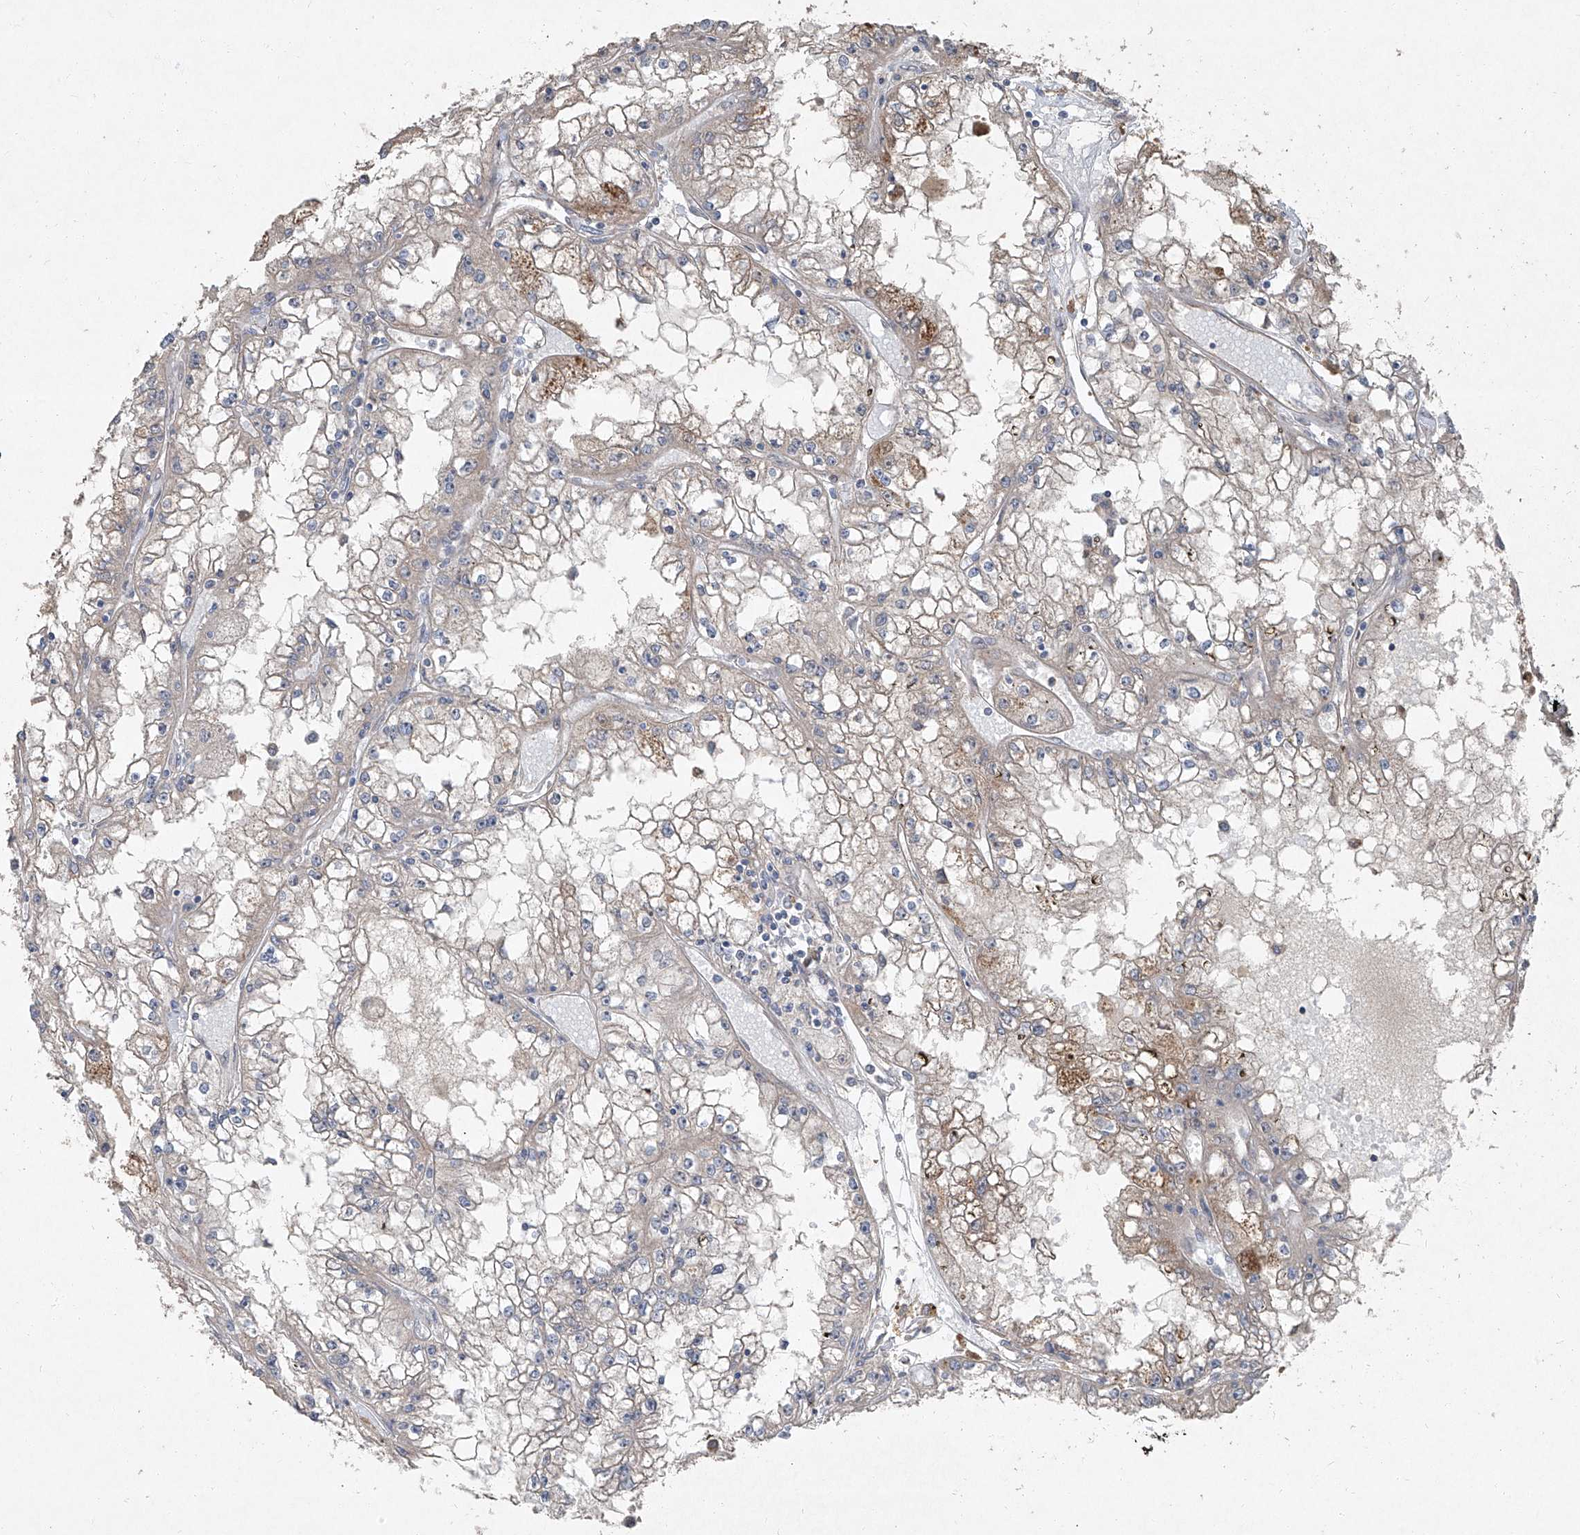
{"staining": {"intensity": "moderate", "quantity": "<25%", "location": "cytoplasmic/membranous"}, "tissue": "renal cancer", "cell_type": "Tumor cells", "image_type": "cancer", "snomed": [{"axis": "morphology", "description": "Adenocarcinoma, NOS"}, {"axis": "topography", "description": "Kidney"}], "caption": "Renal cancer stained for a protein (brown) reveals moderate cytoplasmic/membranous positive expression in about <25% of tumor cells.", "gene": "CCN1", "patient": {"sex": "male", "age": 56}}